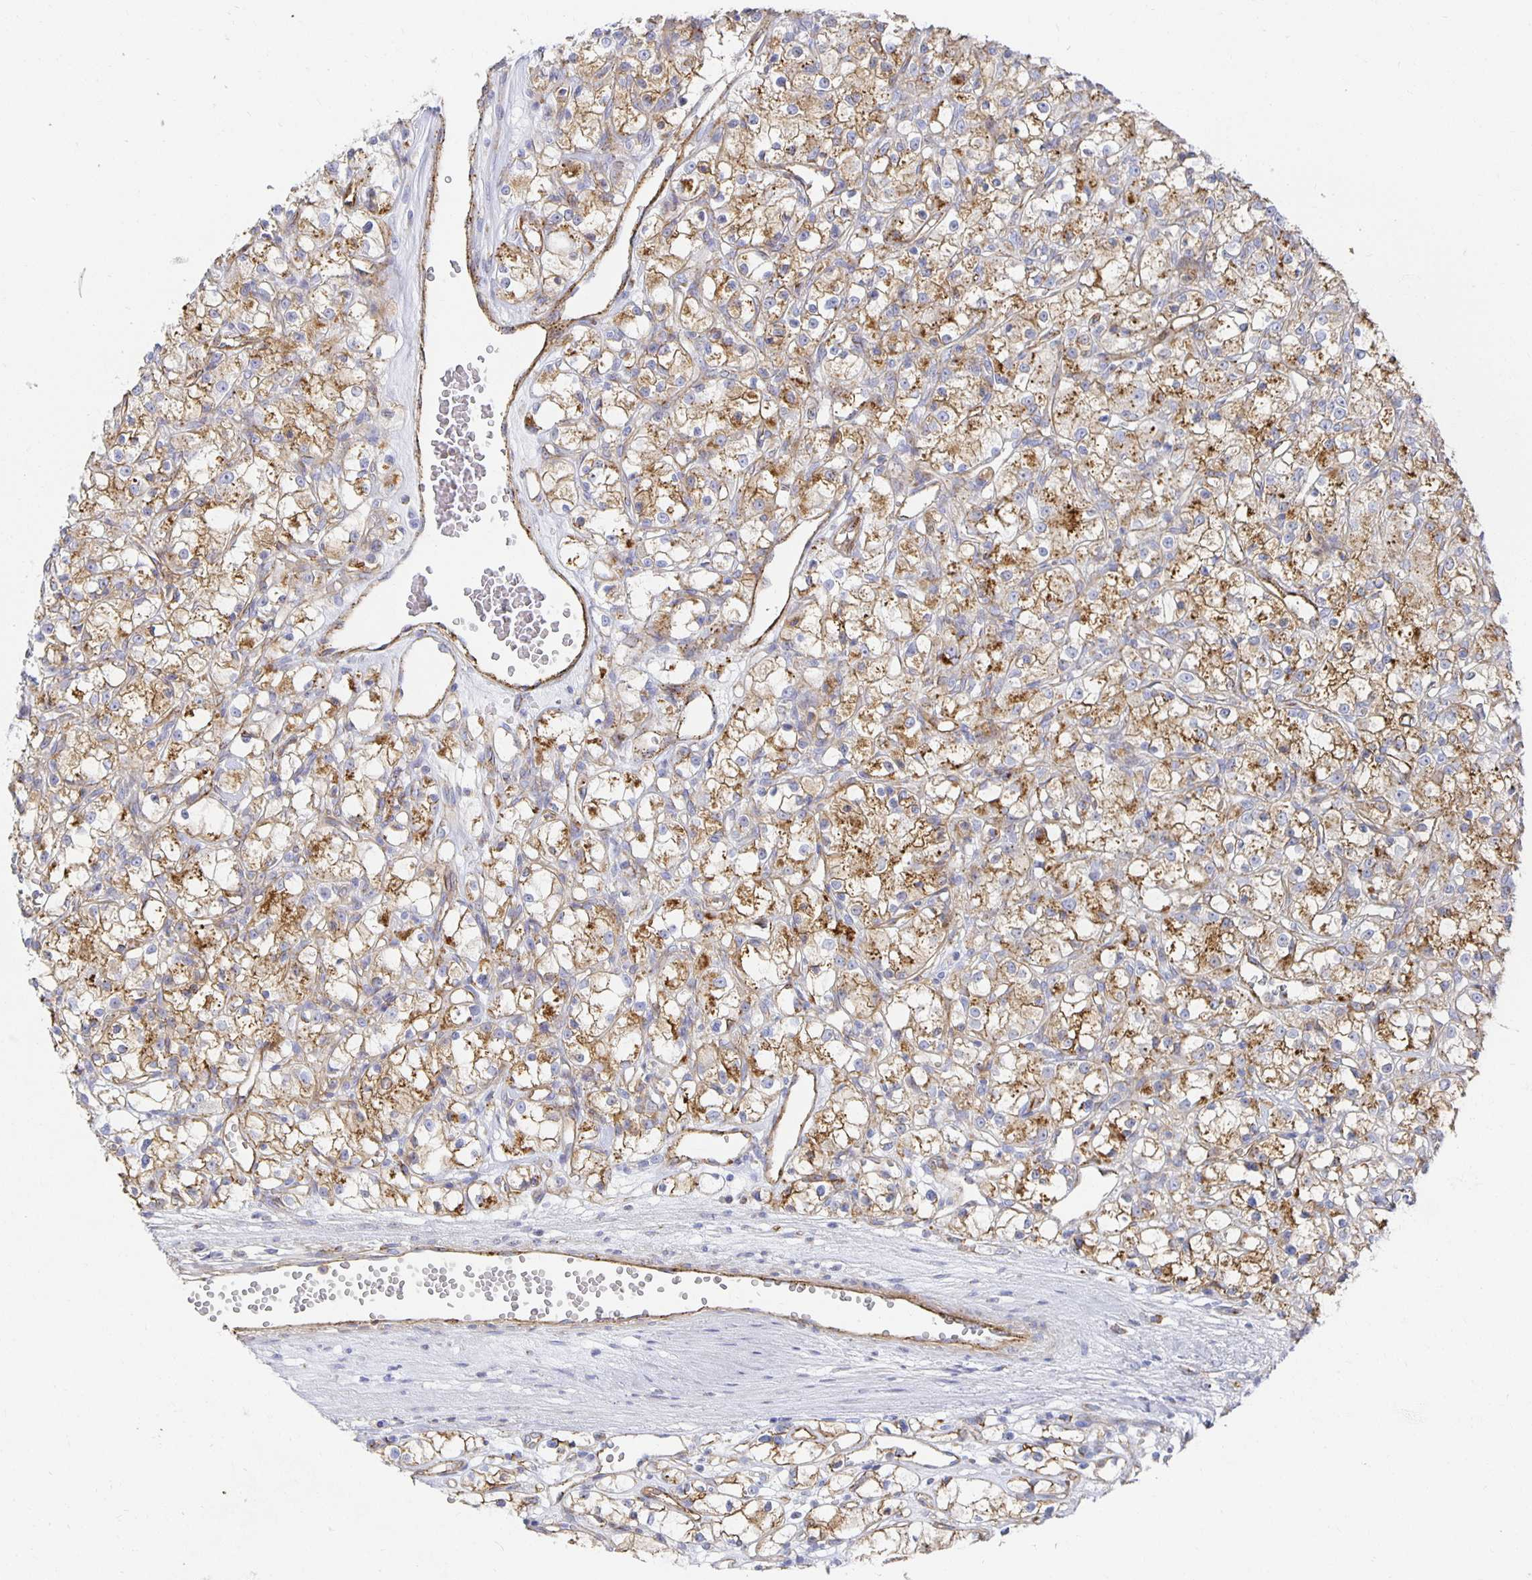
{"staining": {"intensity": "moderate", "quantity": ">75%", "location": "cytoplasmic/membranous"}, "tissue": "renal cancer", "cell_type": "Tumor cells", "image_type": "cancer", "snomed": [{"axis": "morphology", "description": "Adenocarcinoma, NOS"}, {"axis": "topography", "description": "Kidney"}], "caption": "Renal cancer tissue displays moderate cytoplasmic/membranous positivity in about >75% of tumor cells, visualized by immunohistochemistry.", "gene": "TAAR1", "patient": {"sex": "female", "age": 59}}